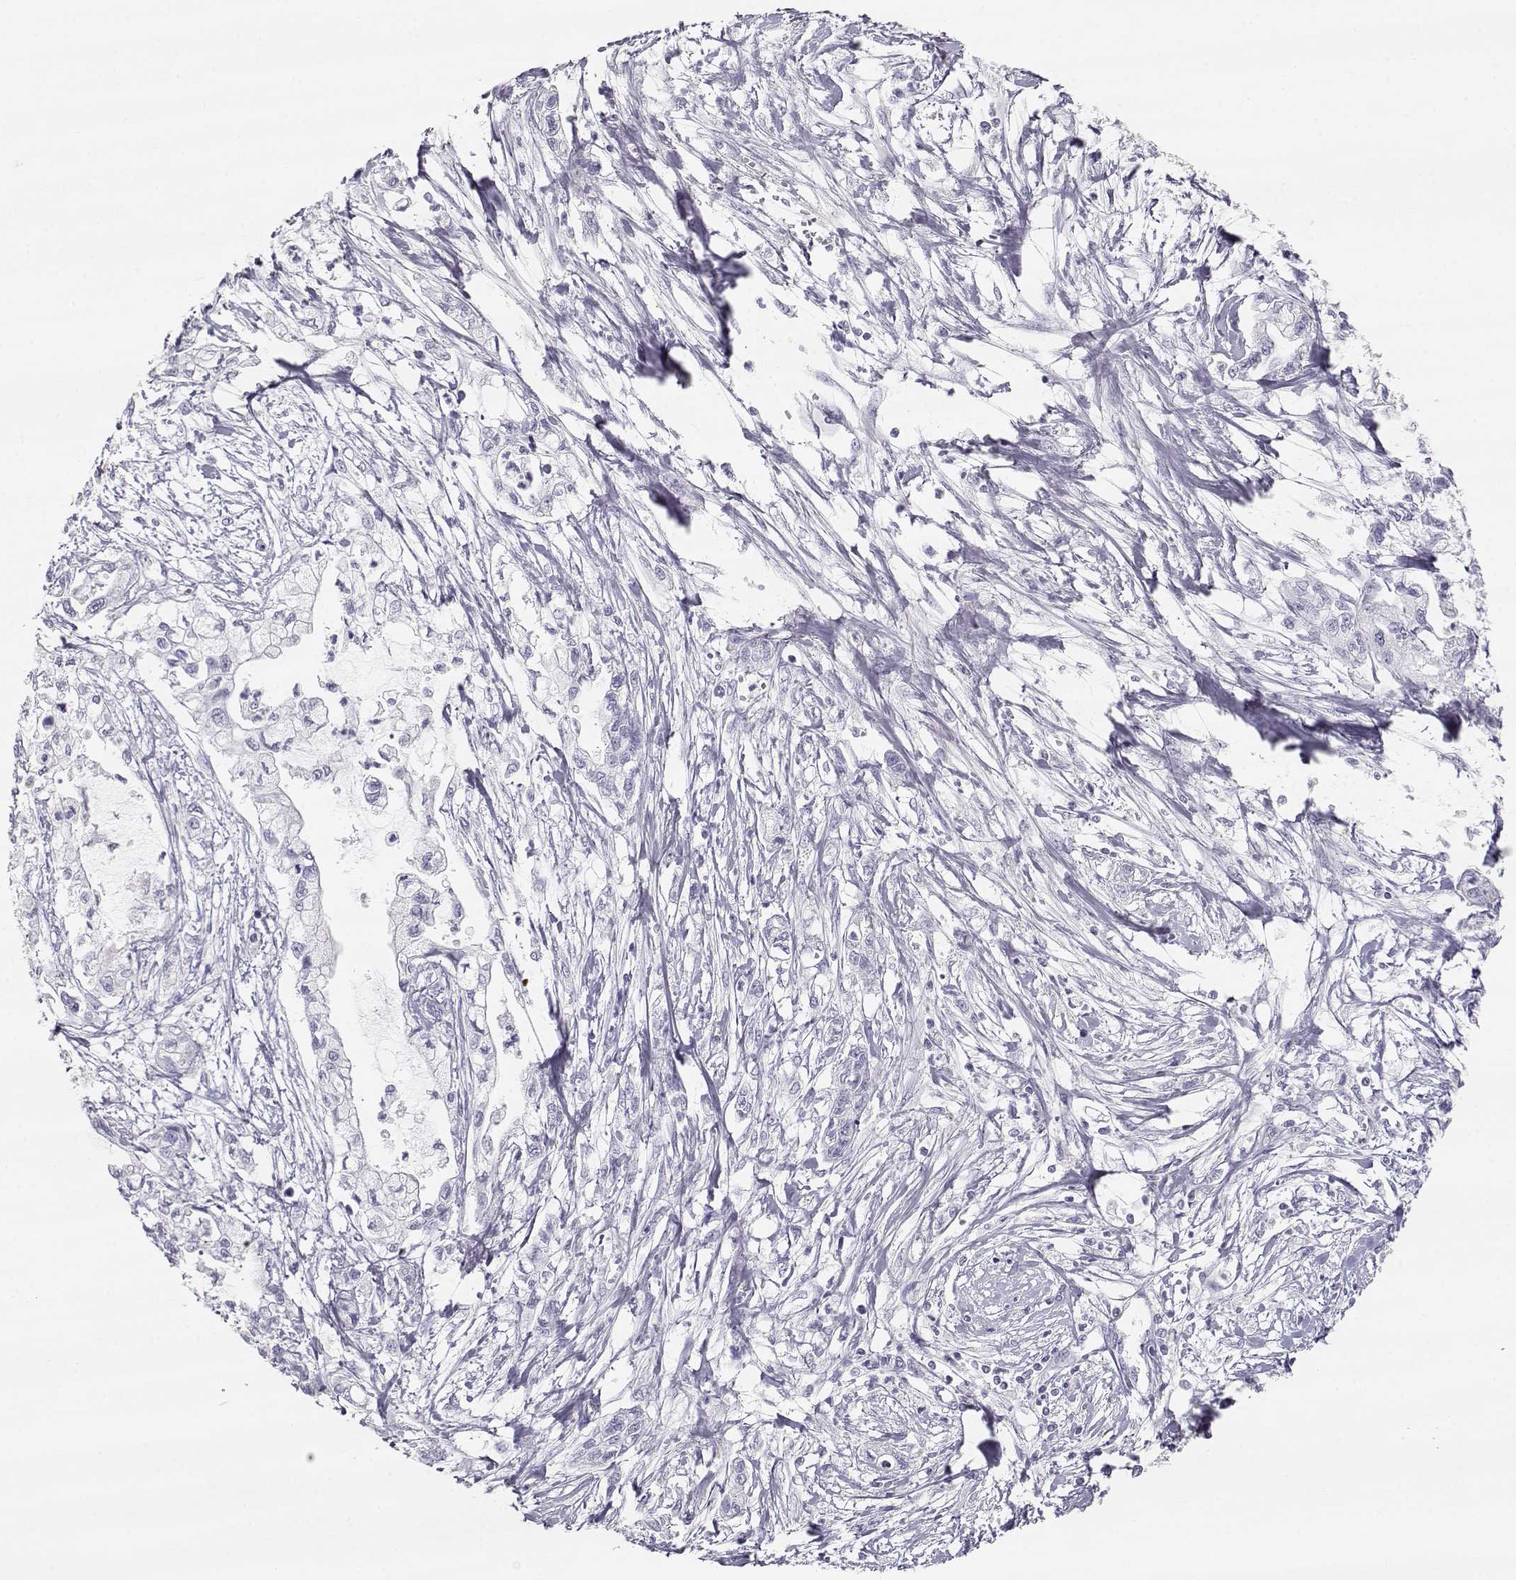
{"staining": {"intensity": "negative", "quantity": "none", "location": "none"}, "tissue": "pancreatic cancer", "cell_type": "Tumor cells", "image_type": "cancer", "snomed": [{"axis": "morphology", "description": "Adenocarcinoma, NOS"}, {"axis": "topography", "description": "Pancreas"}], "caption": "An image of human pancreatic cancer is negative for staining in tumor cells. Brightfield microscopy of immunohistochemistry stained with DAB (brown) and hematoxylin (blue), captured at high magnification.", "gene": "SLCO6A1", "patient": {"sex": "male", "age": 54}}